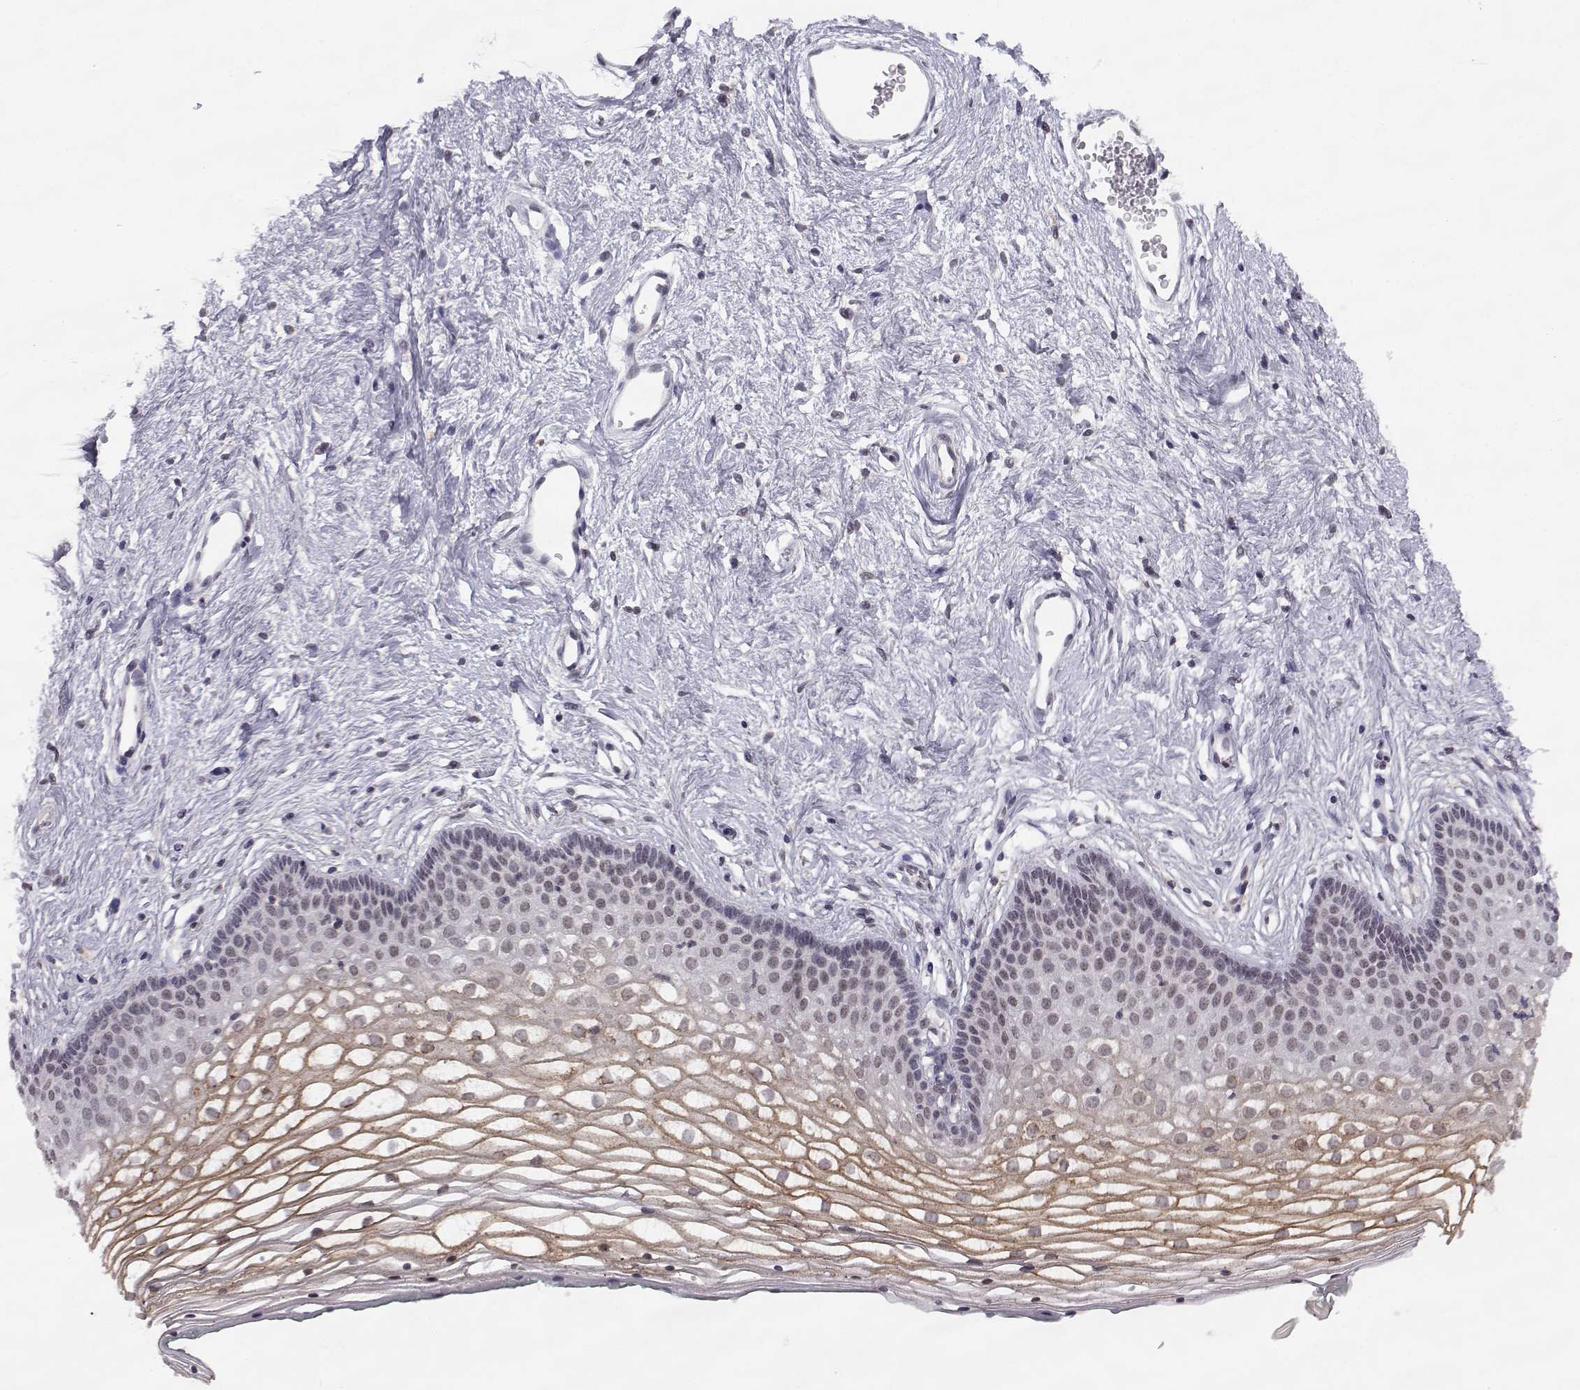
{"staining": {"intensity": "moderate", "quantity": "25%-75%", "location": "cytoplasmic/membranous,nuclear"}, "tissue": "vagina", "cell_type": "Squamous epithelial cells", "image_type": "normal", "snomed": [{"axis": "morphology", "description": "Normal tissue, NOS"}, {"axis": "topography", "description": "Vagina"}], "caption": "Immunohistochemical staining of unremarkable human vagina reveals medium levels of moderate cytoplasmic/membranous,nuclear positivity in about 25%-75% of squamous epithelial cells. (DAB (3,3'-diaminobenzidine) IHC, brown staining for protein, blue staining for nuclei).", "gene": "KIF13B", "patient": {"sex": "female", "age": 36}}